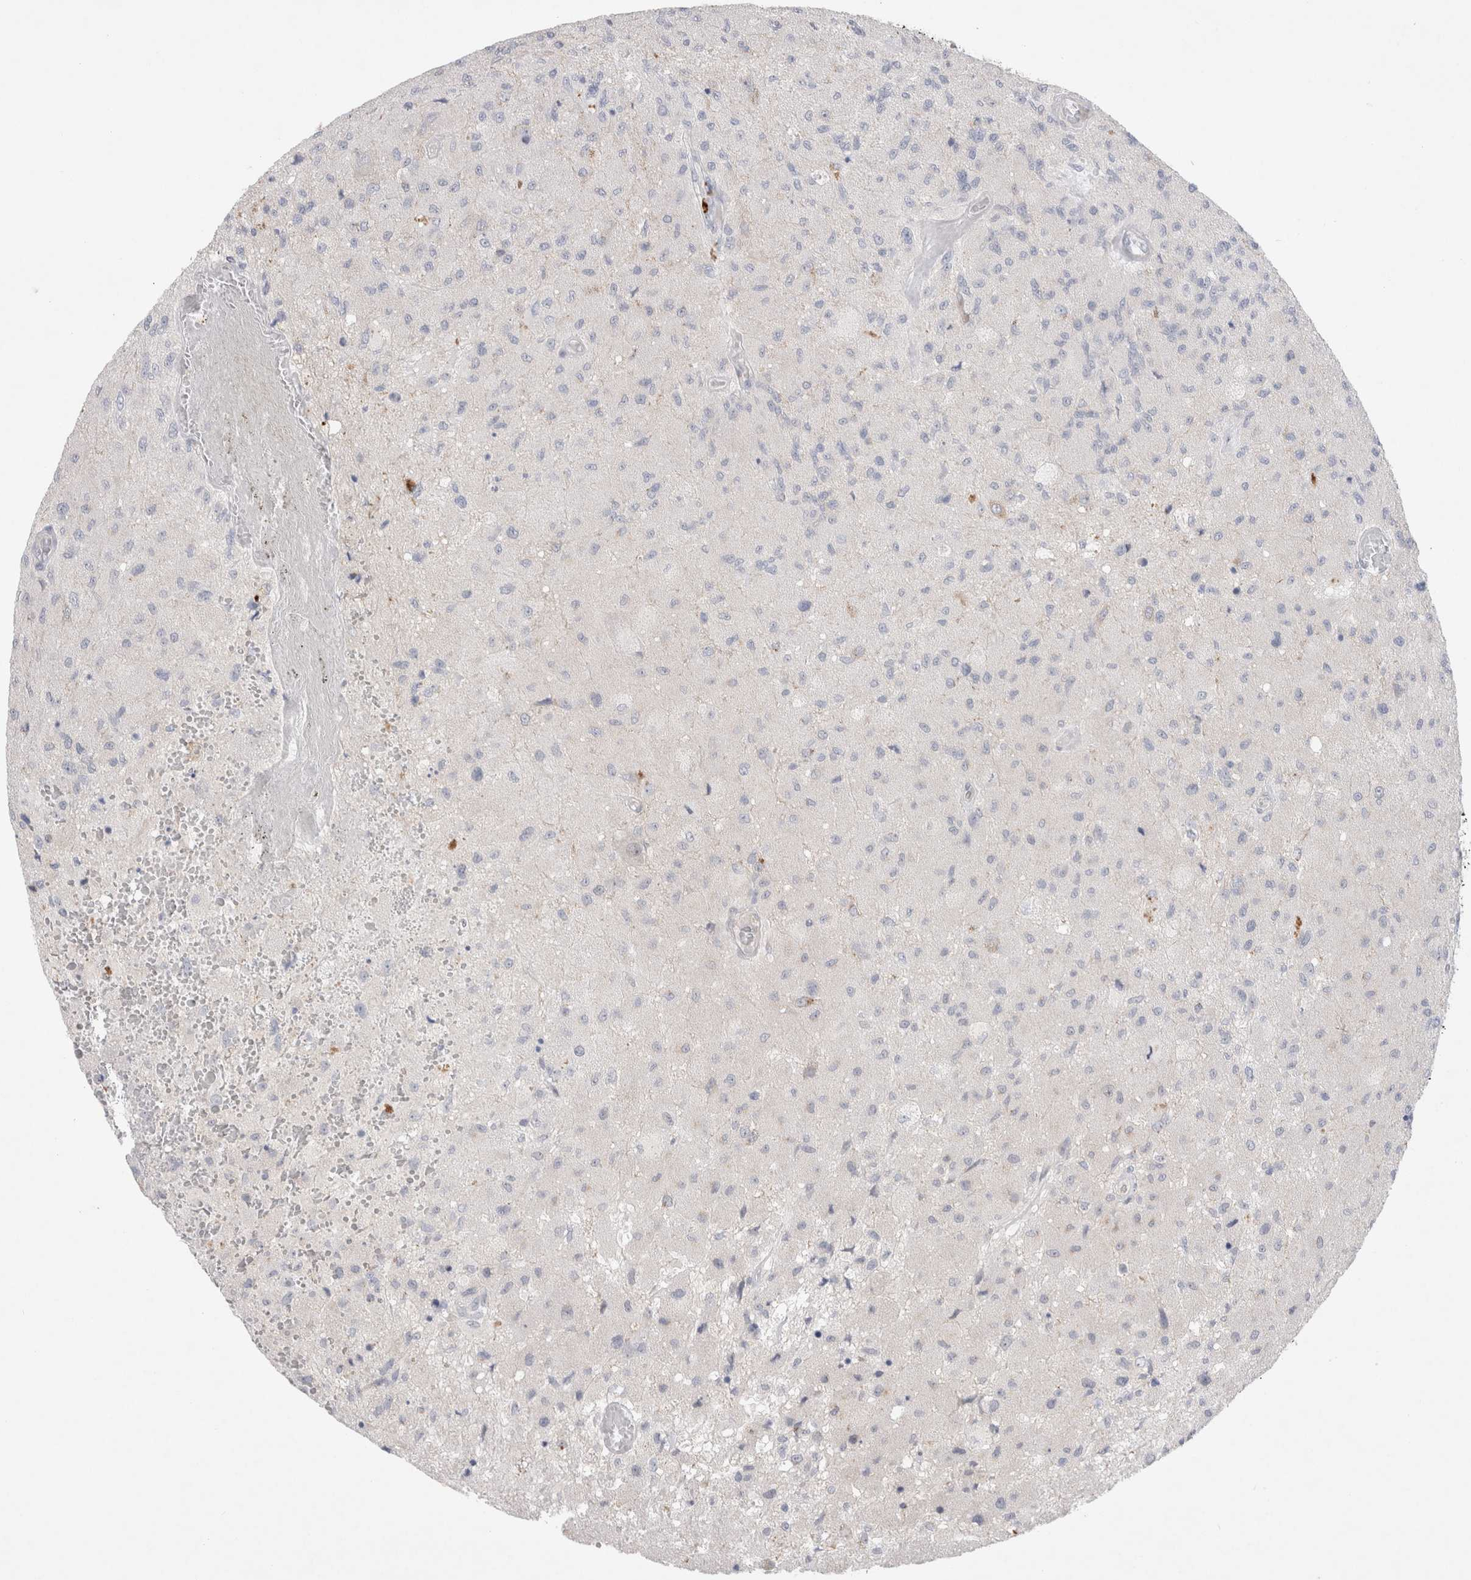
{"staining": {"intensity": "negative", "quantity": "none", "location": "none"}, "tissue": "glioma", "cell_type": "Tumor cells", "image_type": "cancer", "snomed": [{"axis": "morphology", "description": "Normal tissue, NOS"}, {"axis": "morphology", "description": "Glioma, malignant, High grade"}, {"axis": "topography", "description": "Cerebral cortex"}], "caption": "Immunohistochemistry (IHC) of glioma shows no staining in tumor cells.", "gene": "BICD2", "patient": {"sex": "male", "age": 77}}